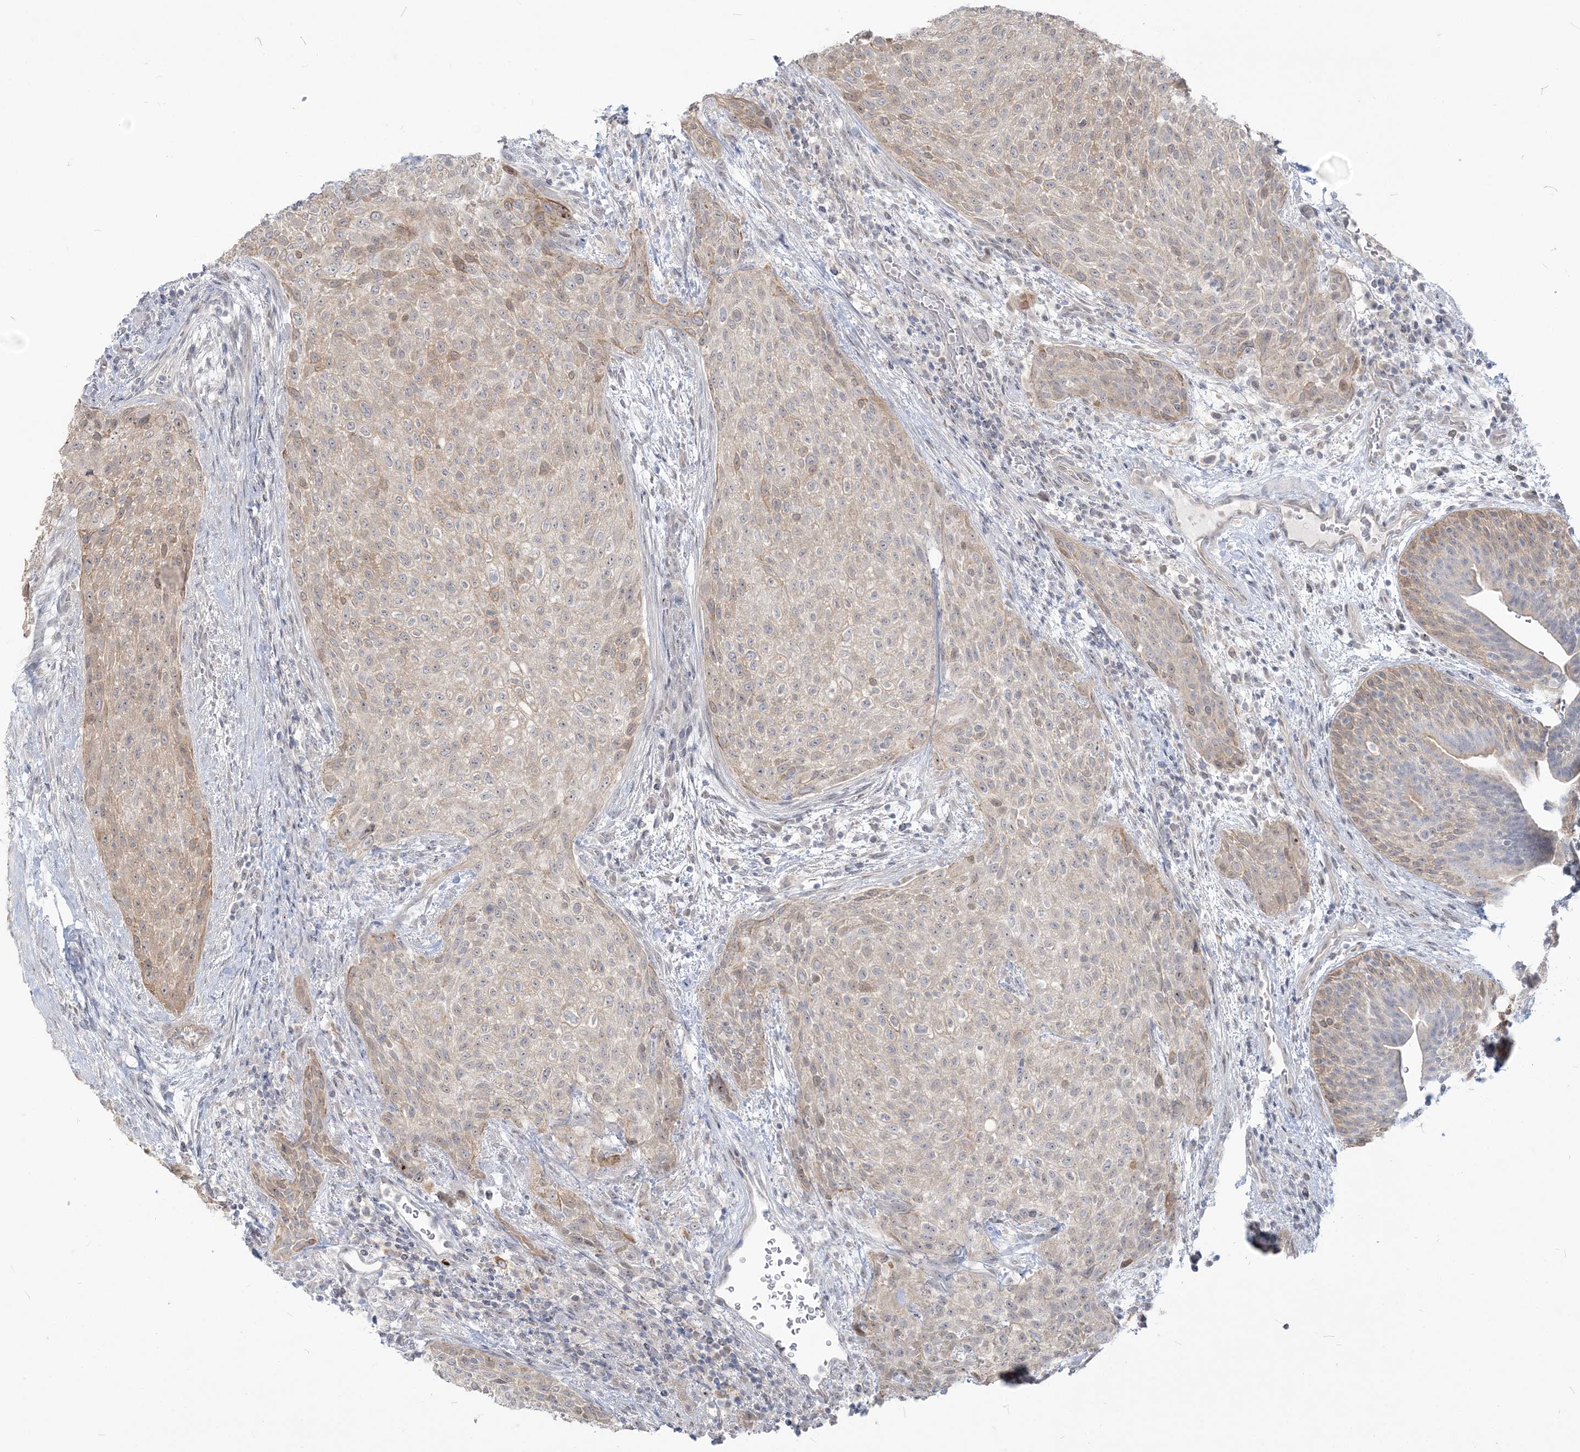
{"staining": {"intensity": "weak", "quantity": "25%-75%", "location": "cytoplasmic/membranous"}, "tissue": "urothelial cancer", "cell_type": "Tumor cells", "image_type": "cancer", "snomed": [{"axis": "morphology", "description": "Urothelial carcinoma, High grade"}, {"axis": "topography", "description": "Urinary bladder"}], "caption": "Urothelial cancer was stained to show a protein in brown. There is low levels of weak cytoplasmic/membranous staining in approximately 25%-75% of tumor cells.", "gene": "SDAD1", "patient": {"sex": "male", "age": 35}}